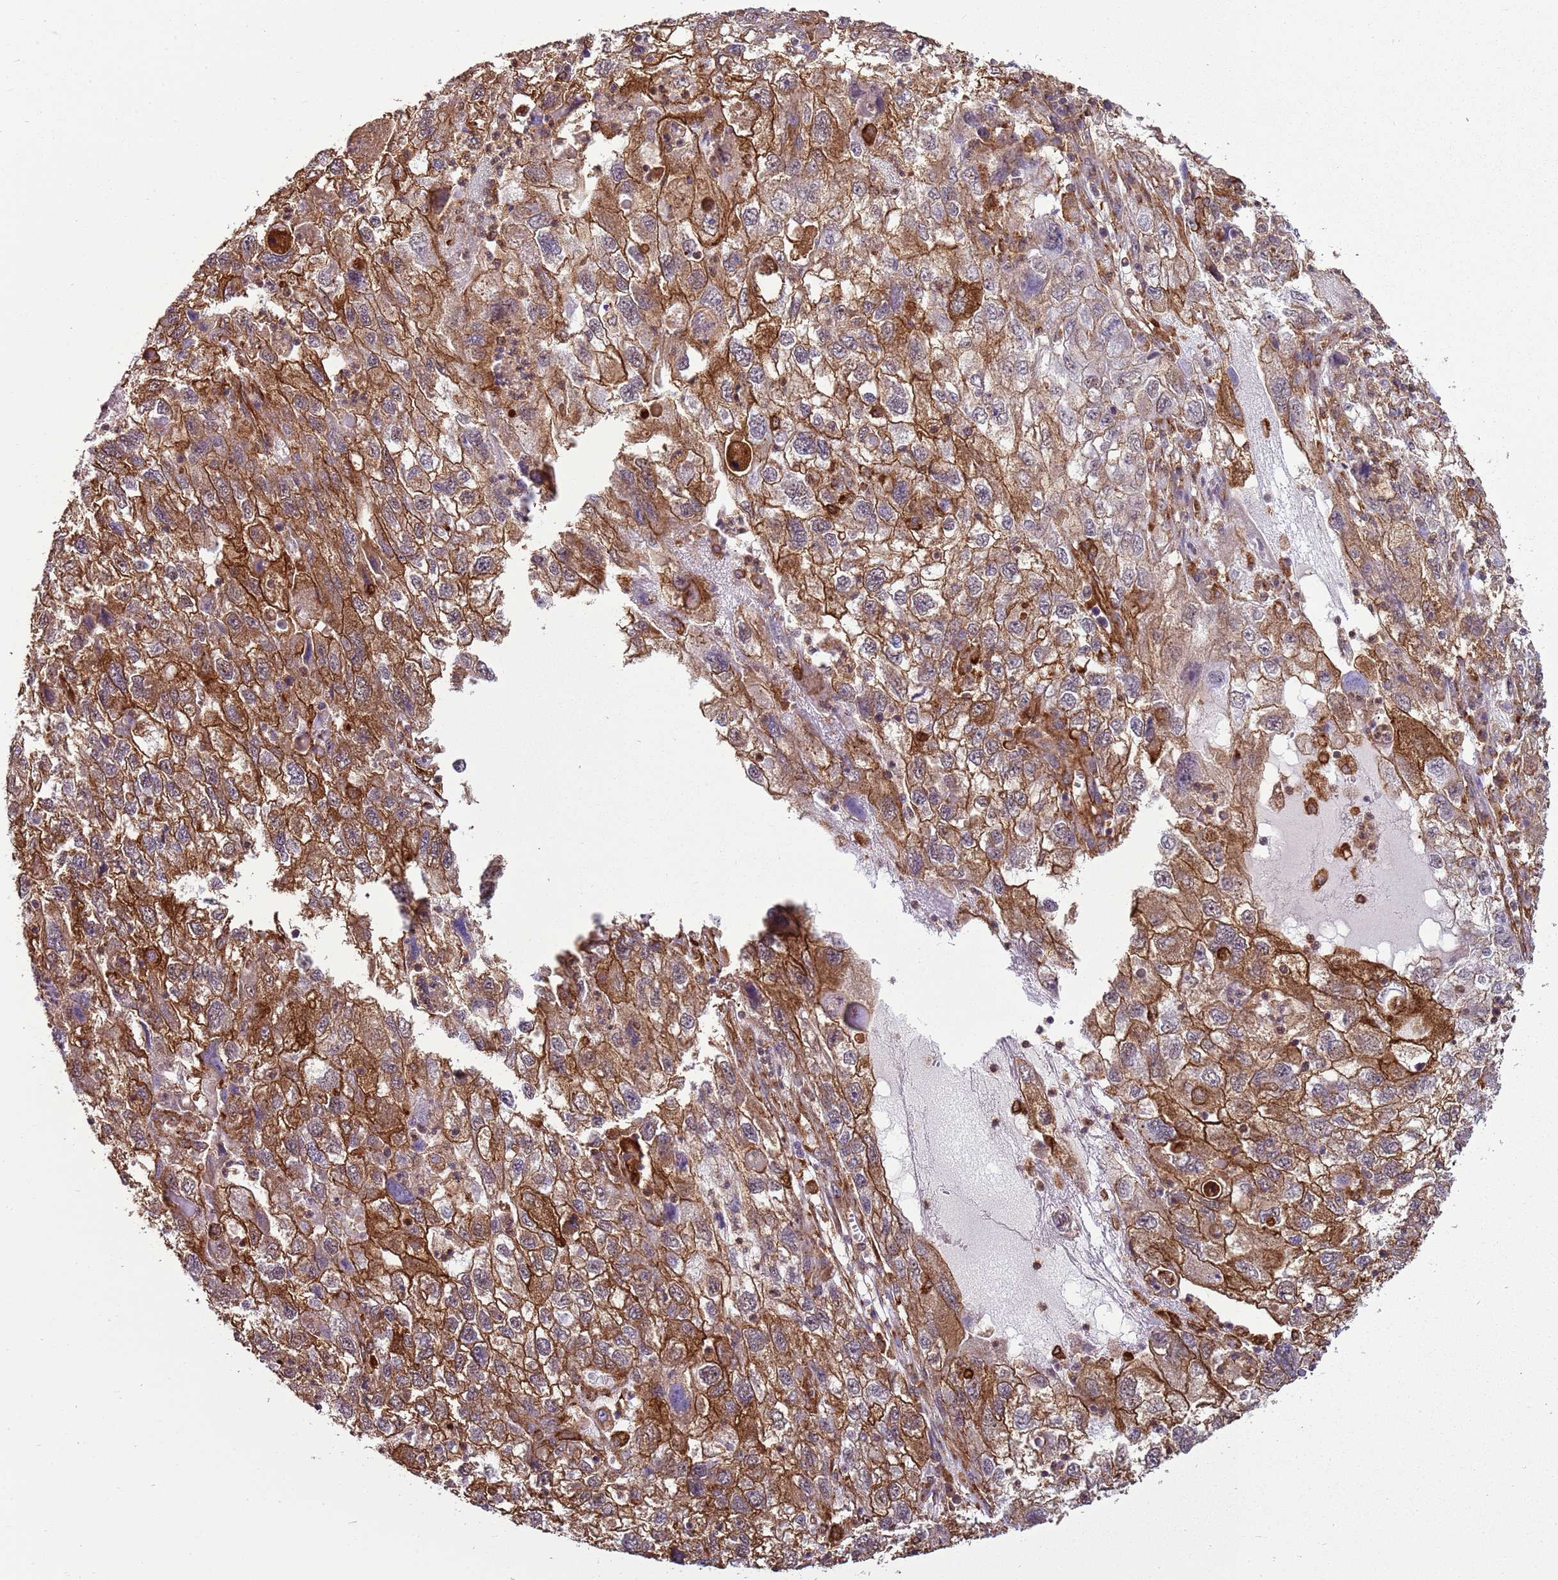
{"staining": {"intensity": "strong", "quantity": ">75%", "location": "cytoplasmic/membranous"}, "tissue": "endometrial cancer", "cell_type": "Tumor cells", "image_type": "cancer", "snomed": [{"axis": "morphology", "description": "Adenocarcinoma, NOS"}, {"axis": "topography", "description": "Endometrium"}], "caption": "High-power microscopy captured an immunohistochemistry (IHC) image of adenocarcinoma (endometrial), revealing strong cytoplasmic/membranous expression in about >75% of tumor cells.", "gene": "GABRE", "patient": {"sex": "female", "age": 49}}